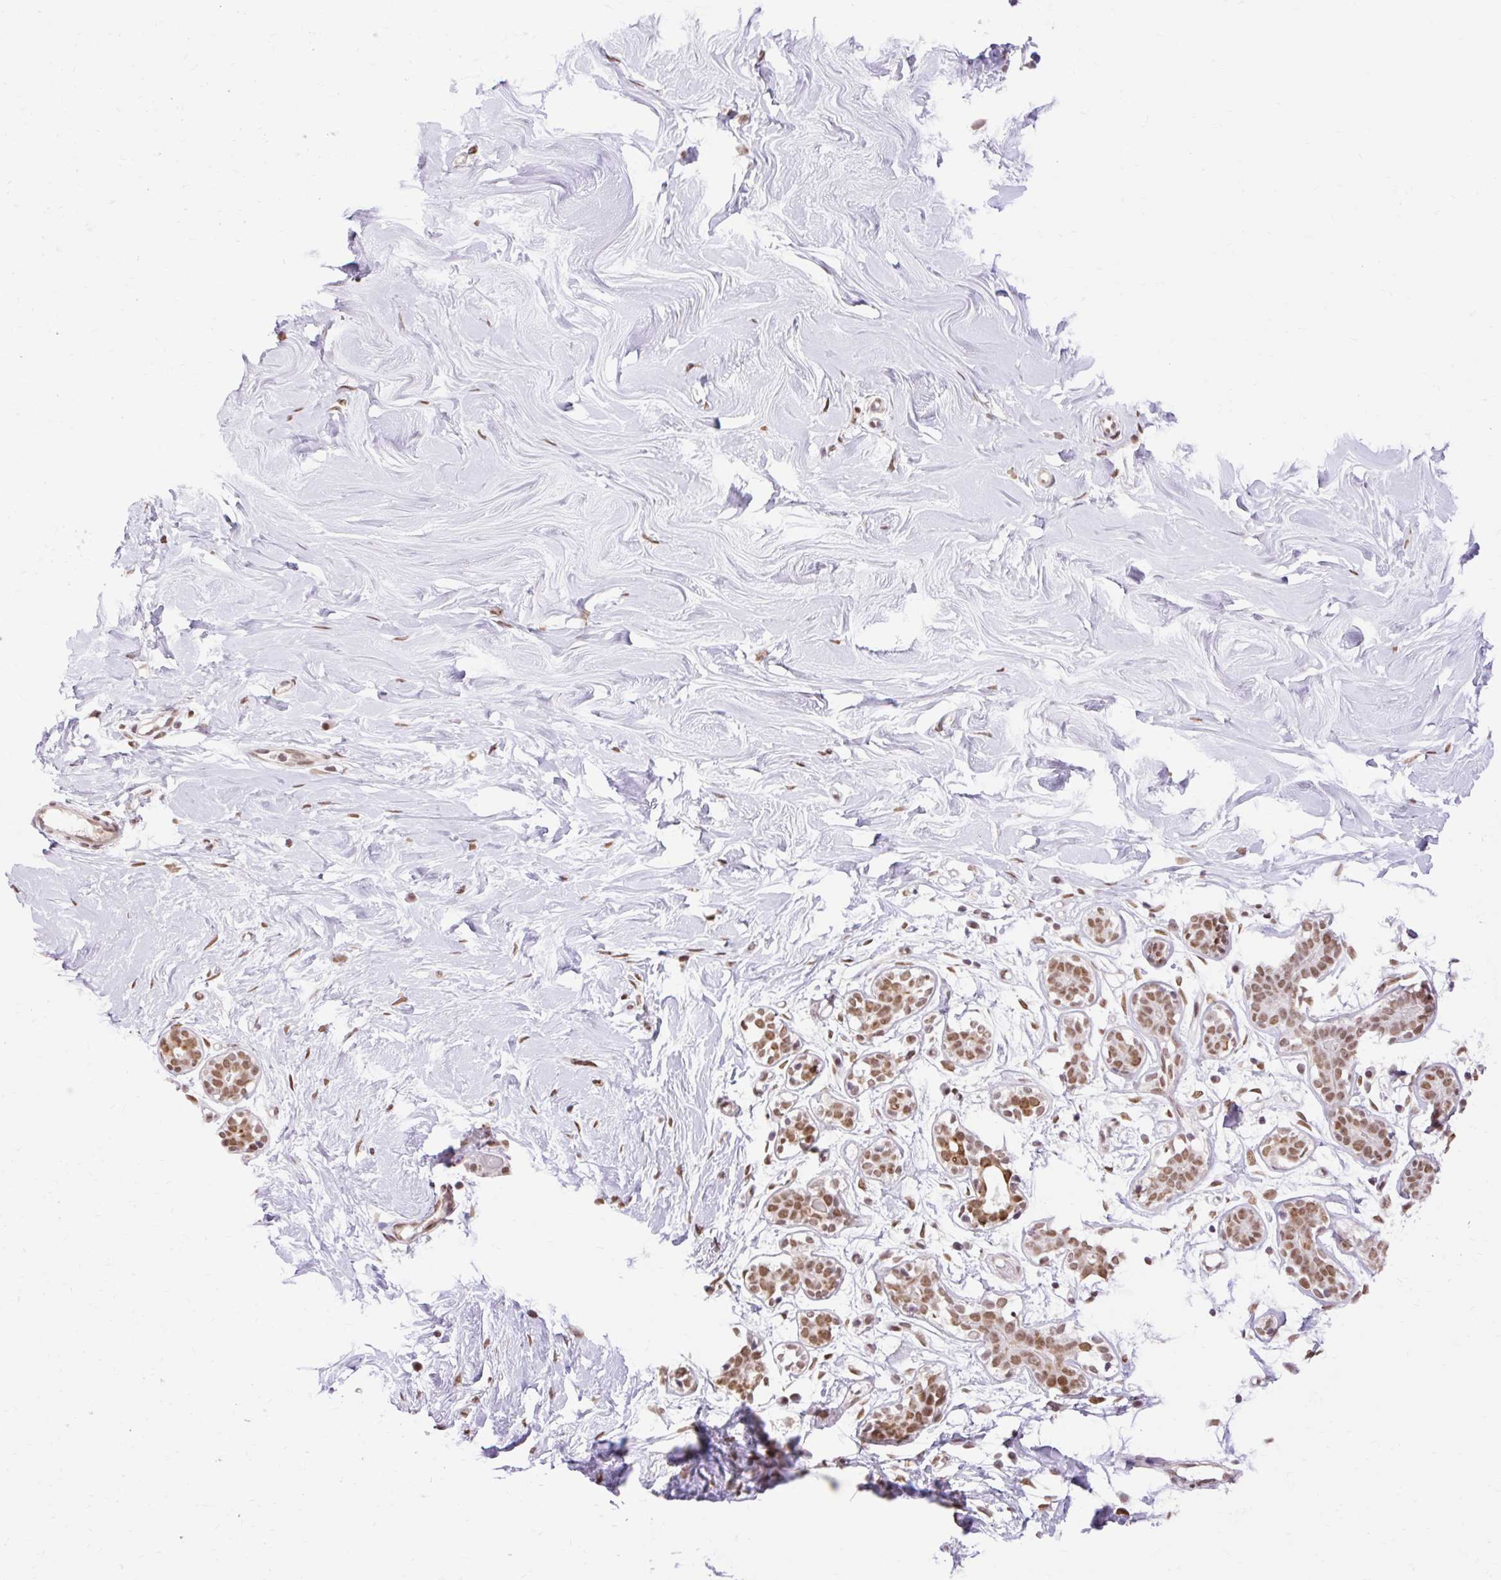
{"staining": {"intensity": "negative", "quantity": "none", "location": "none"}, "tissue": "breast", "cell_type": "Adipocytes", "image_type": "normal", "snomed": [{"axis": "morphology", "description": "Normal tissue, NOS"}, {"axis": "topography", "description": "Breast"}], "caption": "DAB (3,3'-diaminobenzidine) immunohistochemical staining of unremarkable human breast displays no significant staining in adipocytes. (DAB (3,3'-diaminobenzidine) immunohistochemistry with hematoxylin counter stain).", "gene": "ENSG00000261832", "patient": {"sex": "female", "age": 27}}